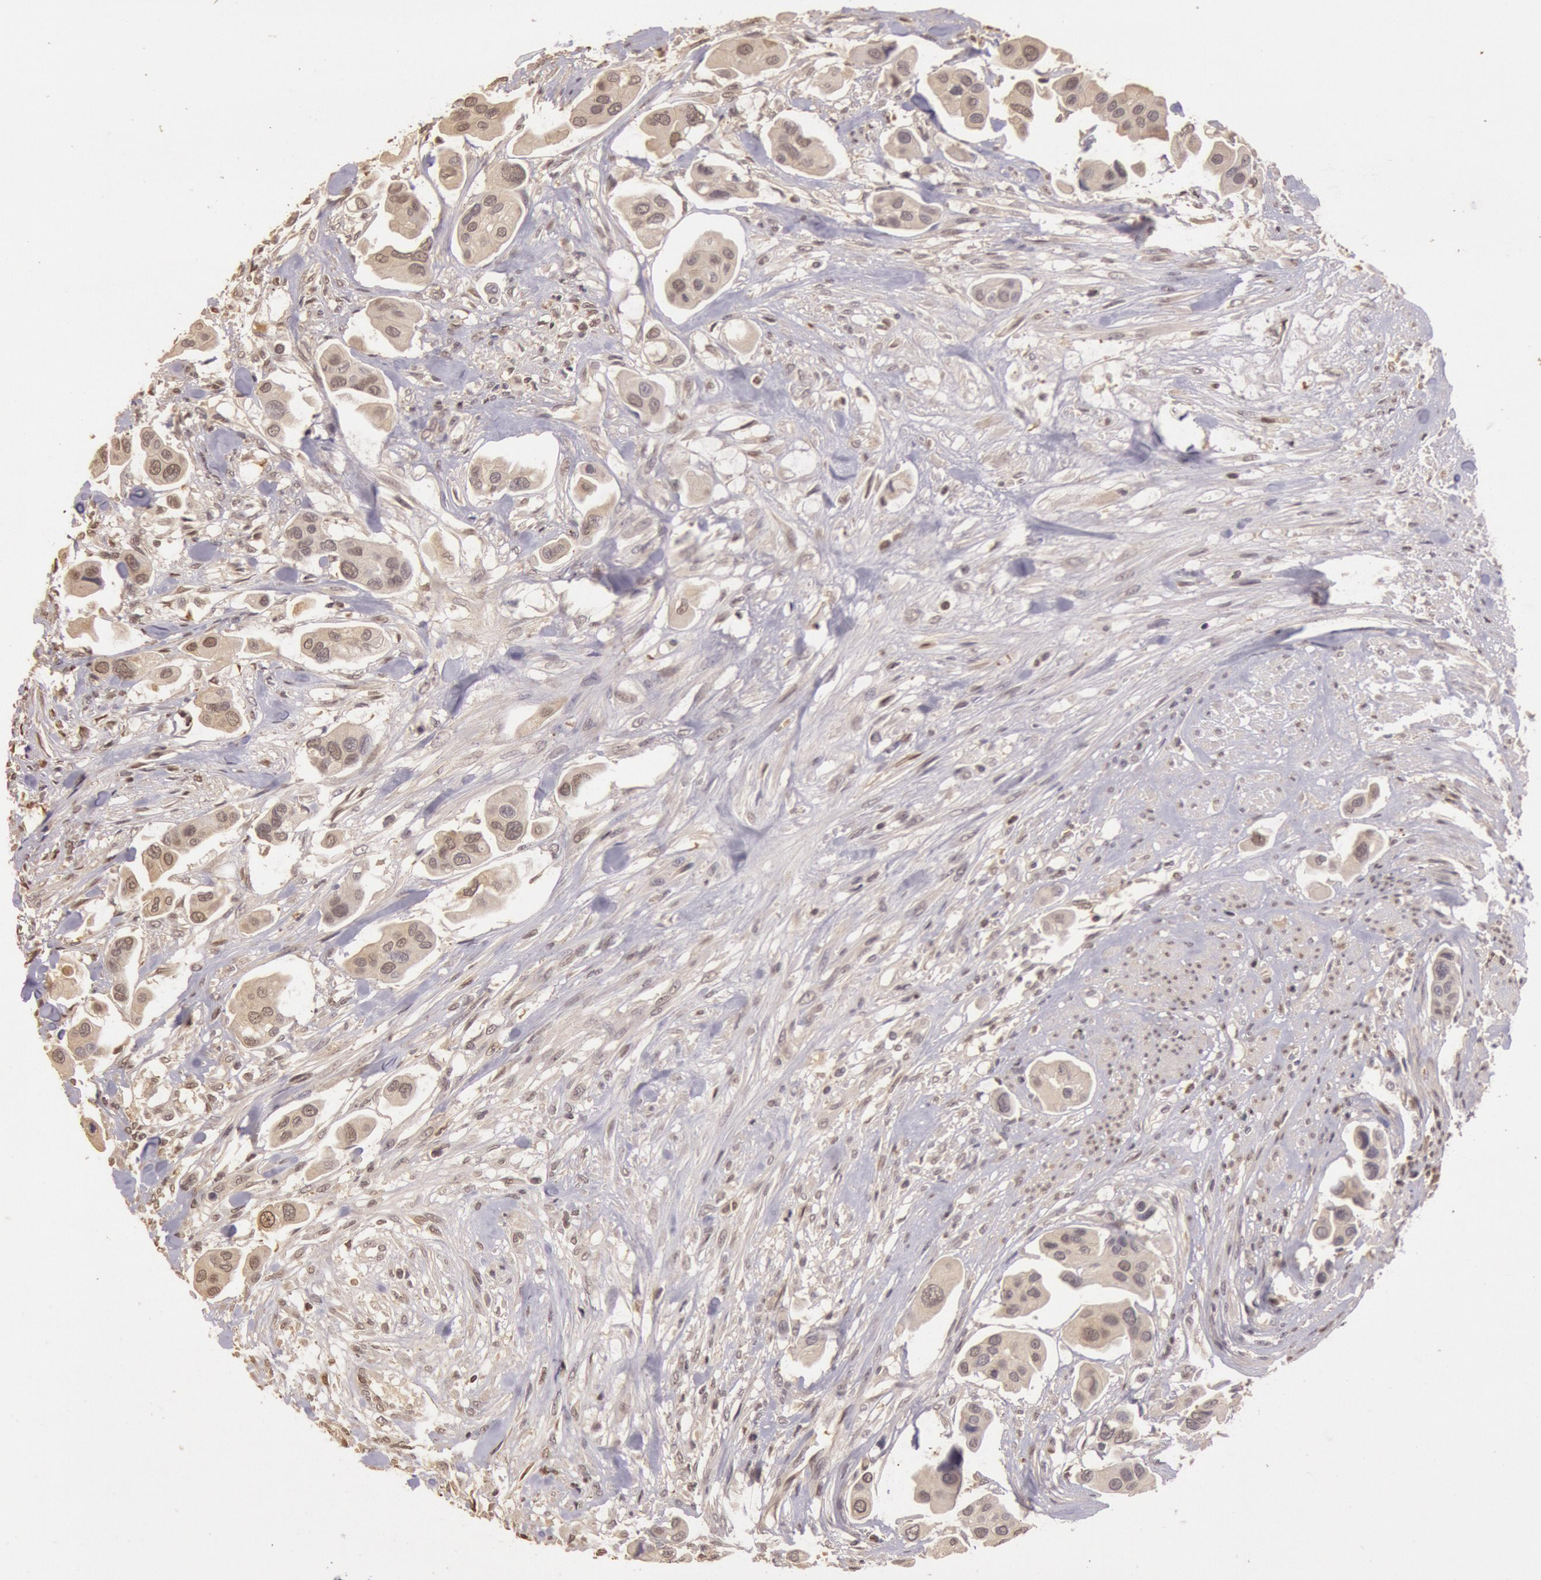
{"staining": {"intensity": "weak", "quantity": ">75%", "location": "cytoplasmic/membranous"}, "tissue": "urothelial cancer", "cell_type": "Tumor cells", "image_type": "cancer", "snomed": [{"axis": "morphology", "description": "Adenocarcinoma, NOS"}, {"axis": "topography", "description": "Urinary bladder"}], "caption": "Adenocarcinoma stained with immunohistochemistry (IHC) demonstrates weak cytoplasmic/membranous positivity in about >75% of tumor cells. Using DAB (3,3'-diaminobenzidine) (brown) and hematoxylin (blue) stains, captured at high magnification using brightfield microscopy.", "gene": "SOD1", "patient": {"sex": "male", "age": 61}}